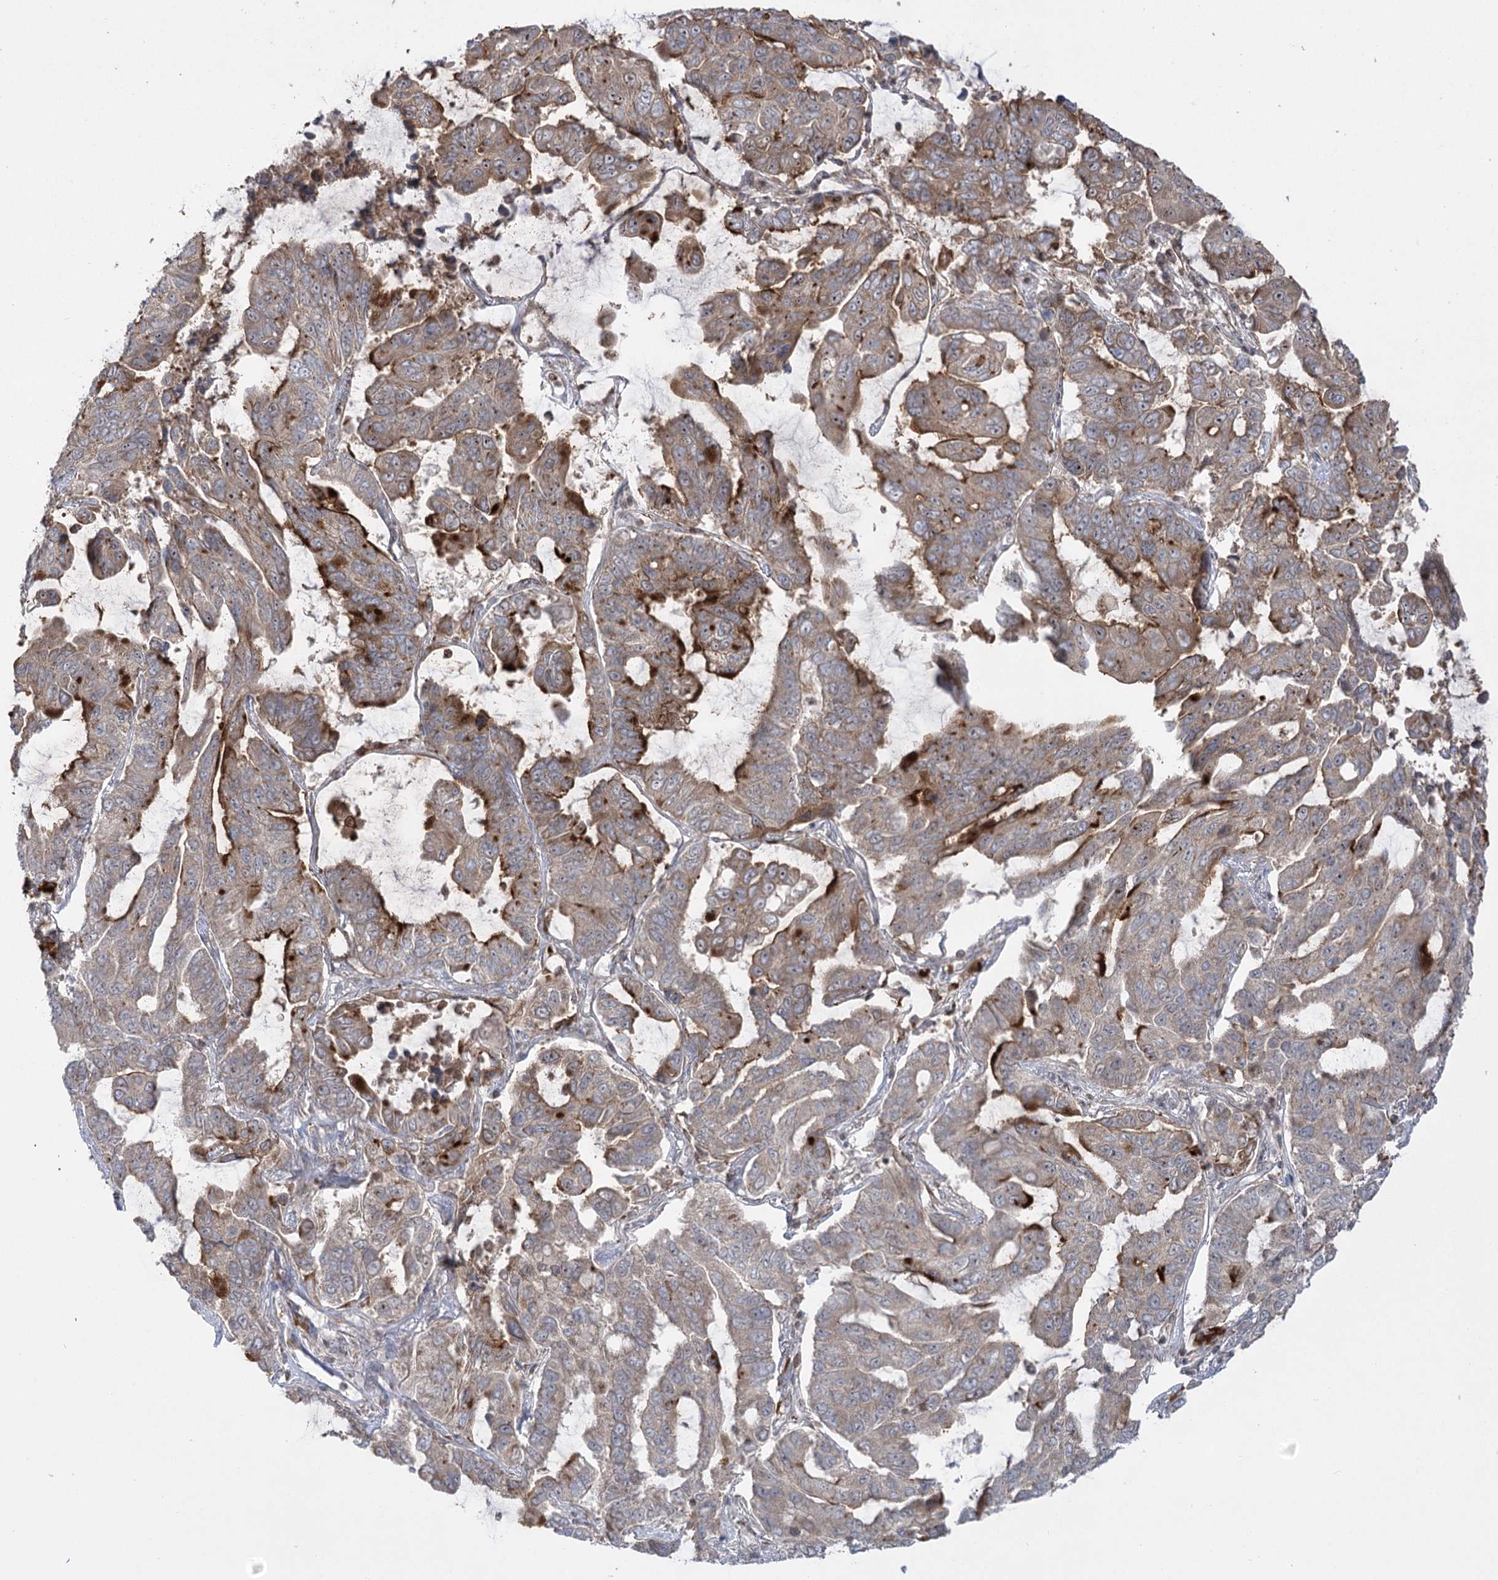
{"staining": {"intensity": "strong", "quantity": "<25%", "location": "cytoplasmic/membranous"}, "tissue": "lung cancer", "cell_type": "Tumor cells", "image_type": "cancer", "snomed": [{"axis": "morphology", "description": "Adenocarcinoma, NOS"}, {"axis": "topography", "description": "Lung"}], "caption": "Adenocarcinoma (lung) stained for a protein demonstrates strong cytoplasmic/membranous positivity in tumor cells.", "gene": "SYTL1", "patient": {"sex": "male", "age": 64}}